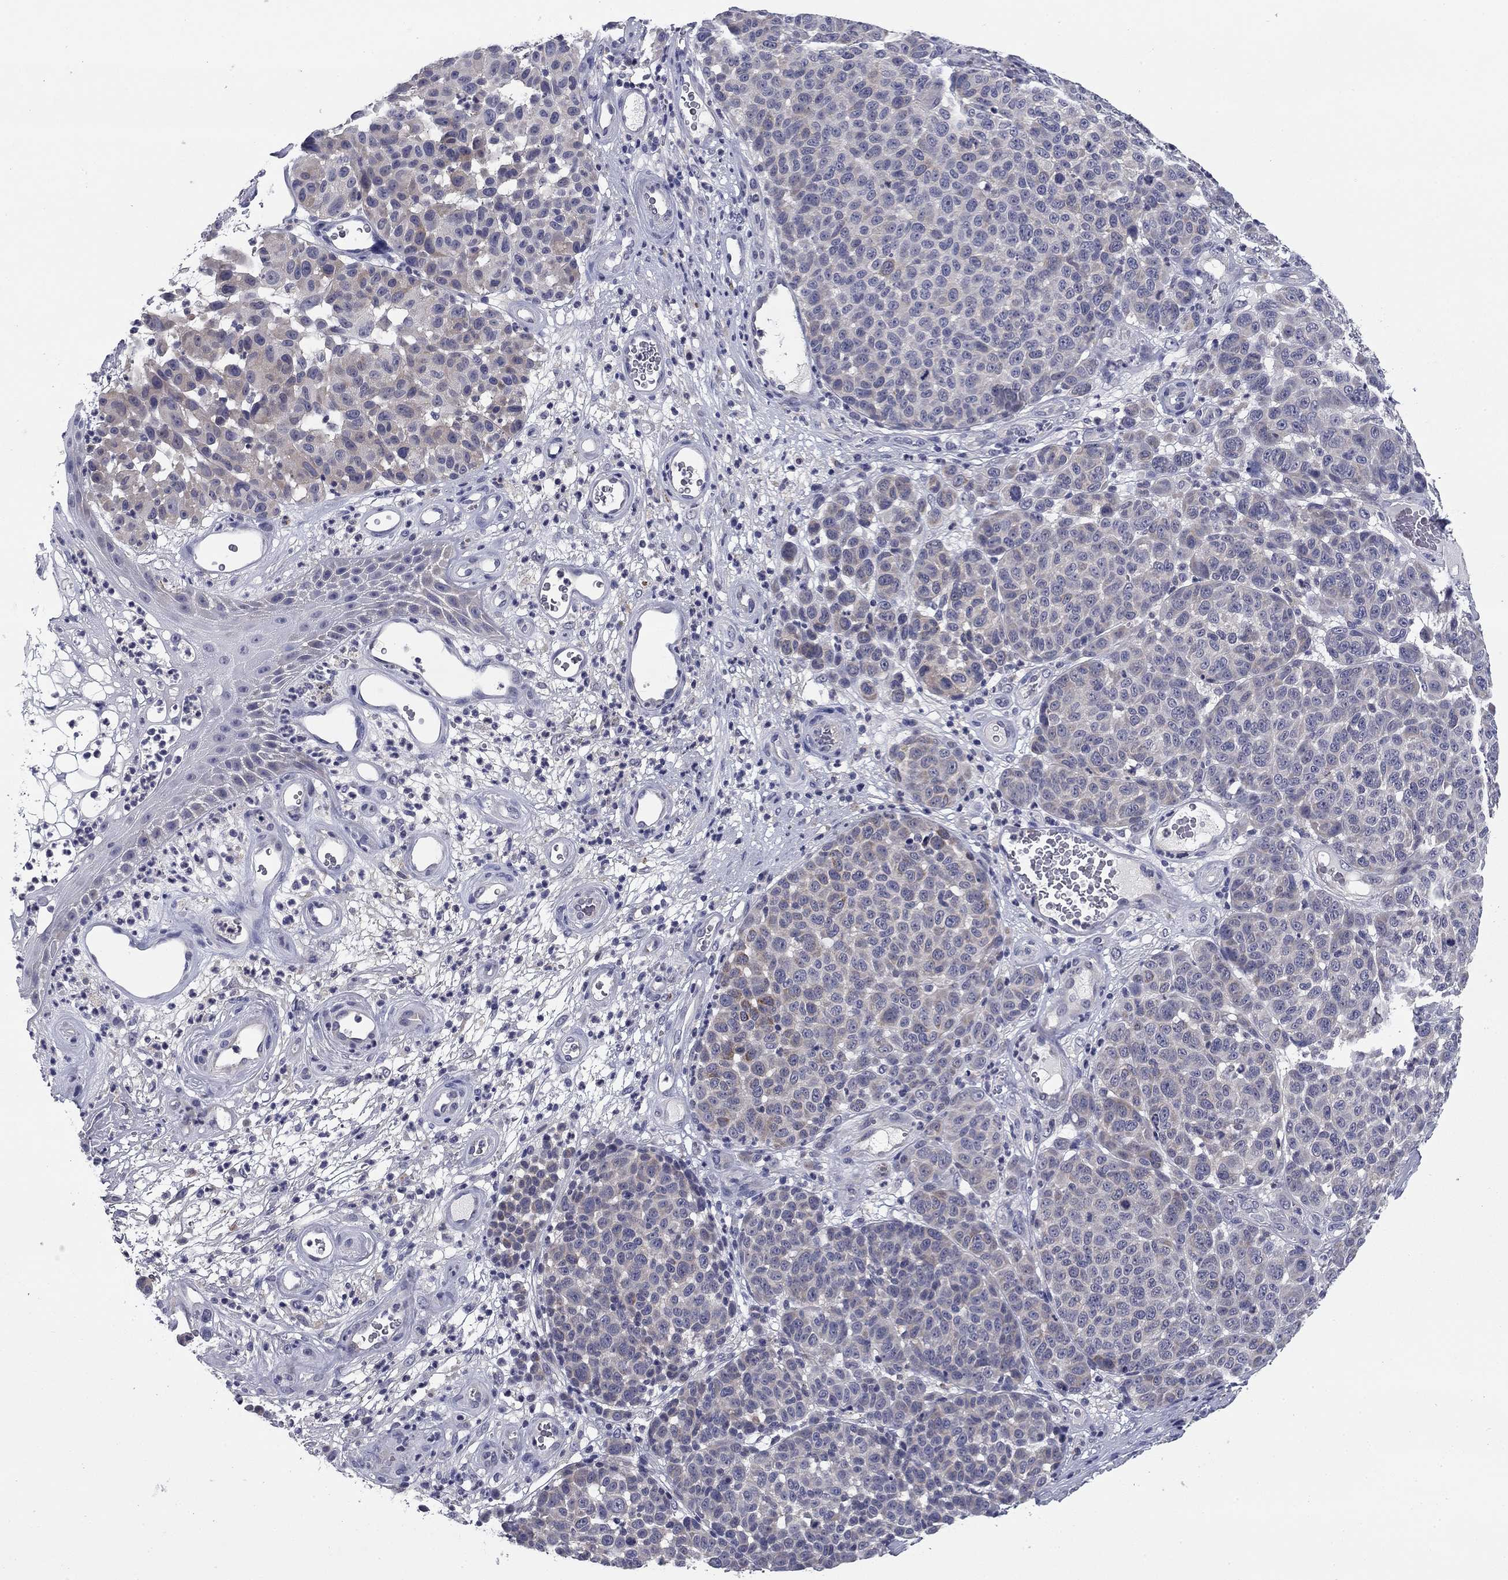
{"staining": {"intensity": "negative", "quantity": "none", "location": "none"}, "tissue": "melanoma", "cell_type": "Tumor cells", "image_type": "cancer", "snomed": [{"axis": "morphology", "description": "Malignant melanoma, NOS"}, {"axis": "topography", "description": "Skin"}], "caption": "Immunohistochemical staining of melanoma shows no significant expression in tumor cells. Nuclei are stained in blue.", "gene": "REXO5", "patient": {"sex": "male", "age": 59}}